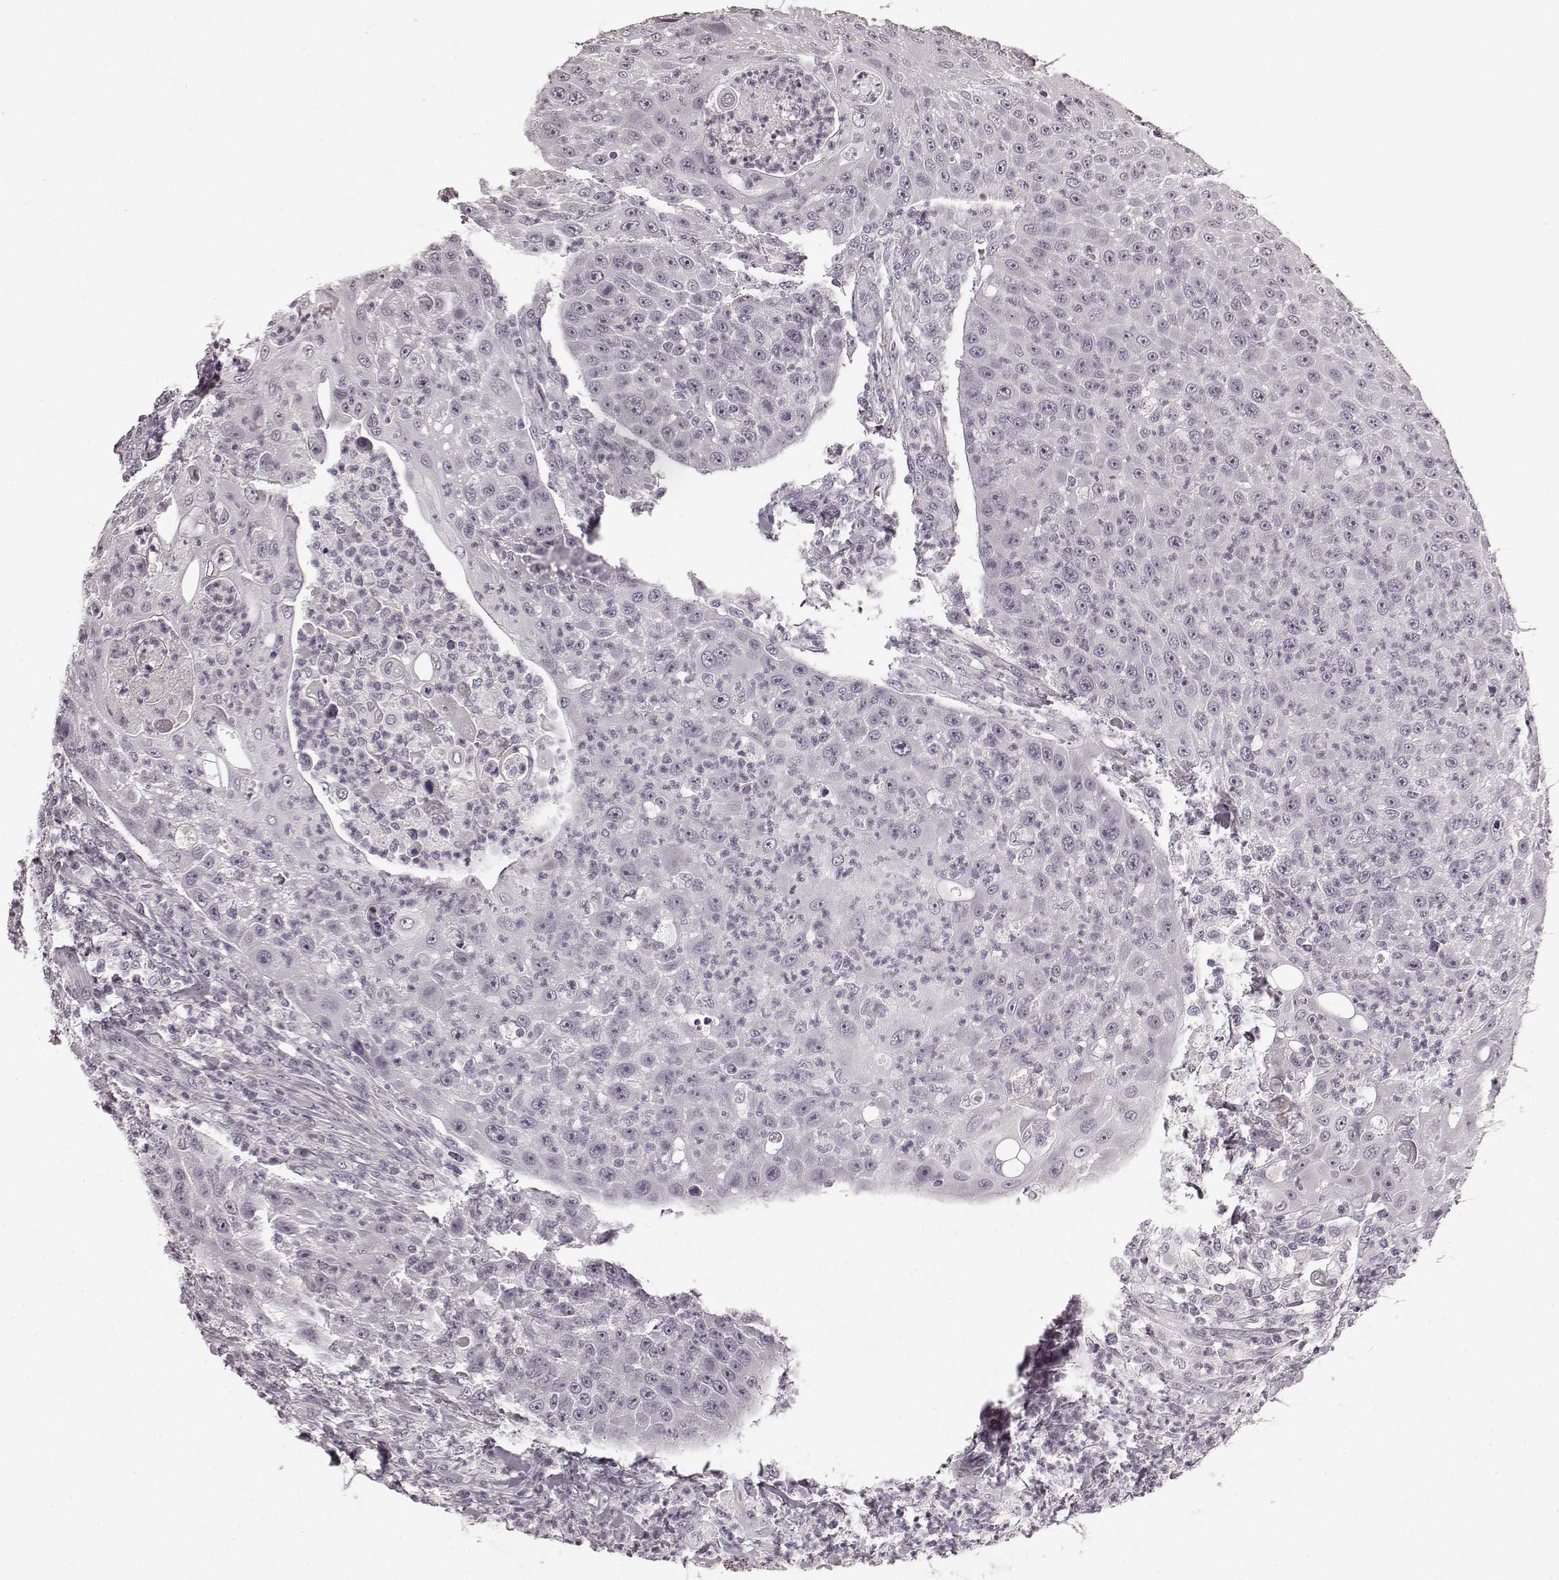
{"staining": {"intensity": "negative", "quantity": "none", "location": "none"}, "tissue": "head and neck cancer", "cell_type": "Tumor cells", "image_type": "cancer", "snomed": [{"axis": "morphology", "description": "Squamous cell carcinoma, NOS"}, {"axis": "topography", "description": "Head-Neck"}], "caption": "This is an IHC photomicrograph of human head and neck cancer. There is no positivity in tumor cells.", "gene": "TMPRSS15", "patient": {"sex": "male", "age": 69}}